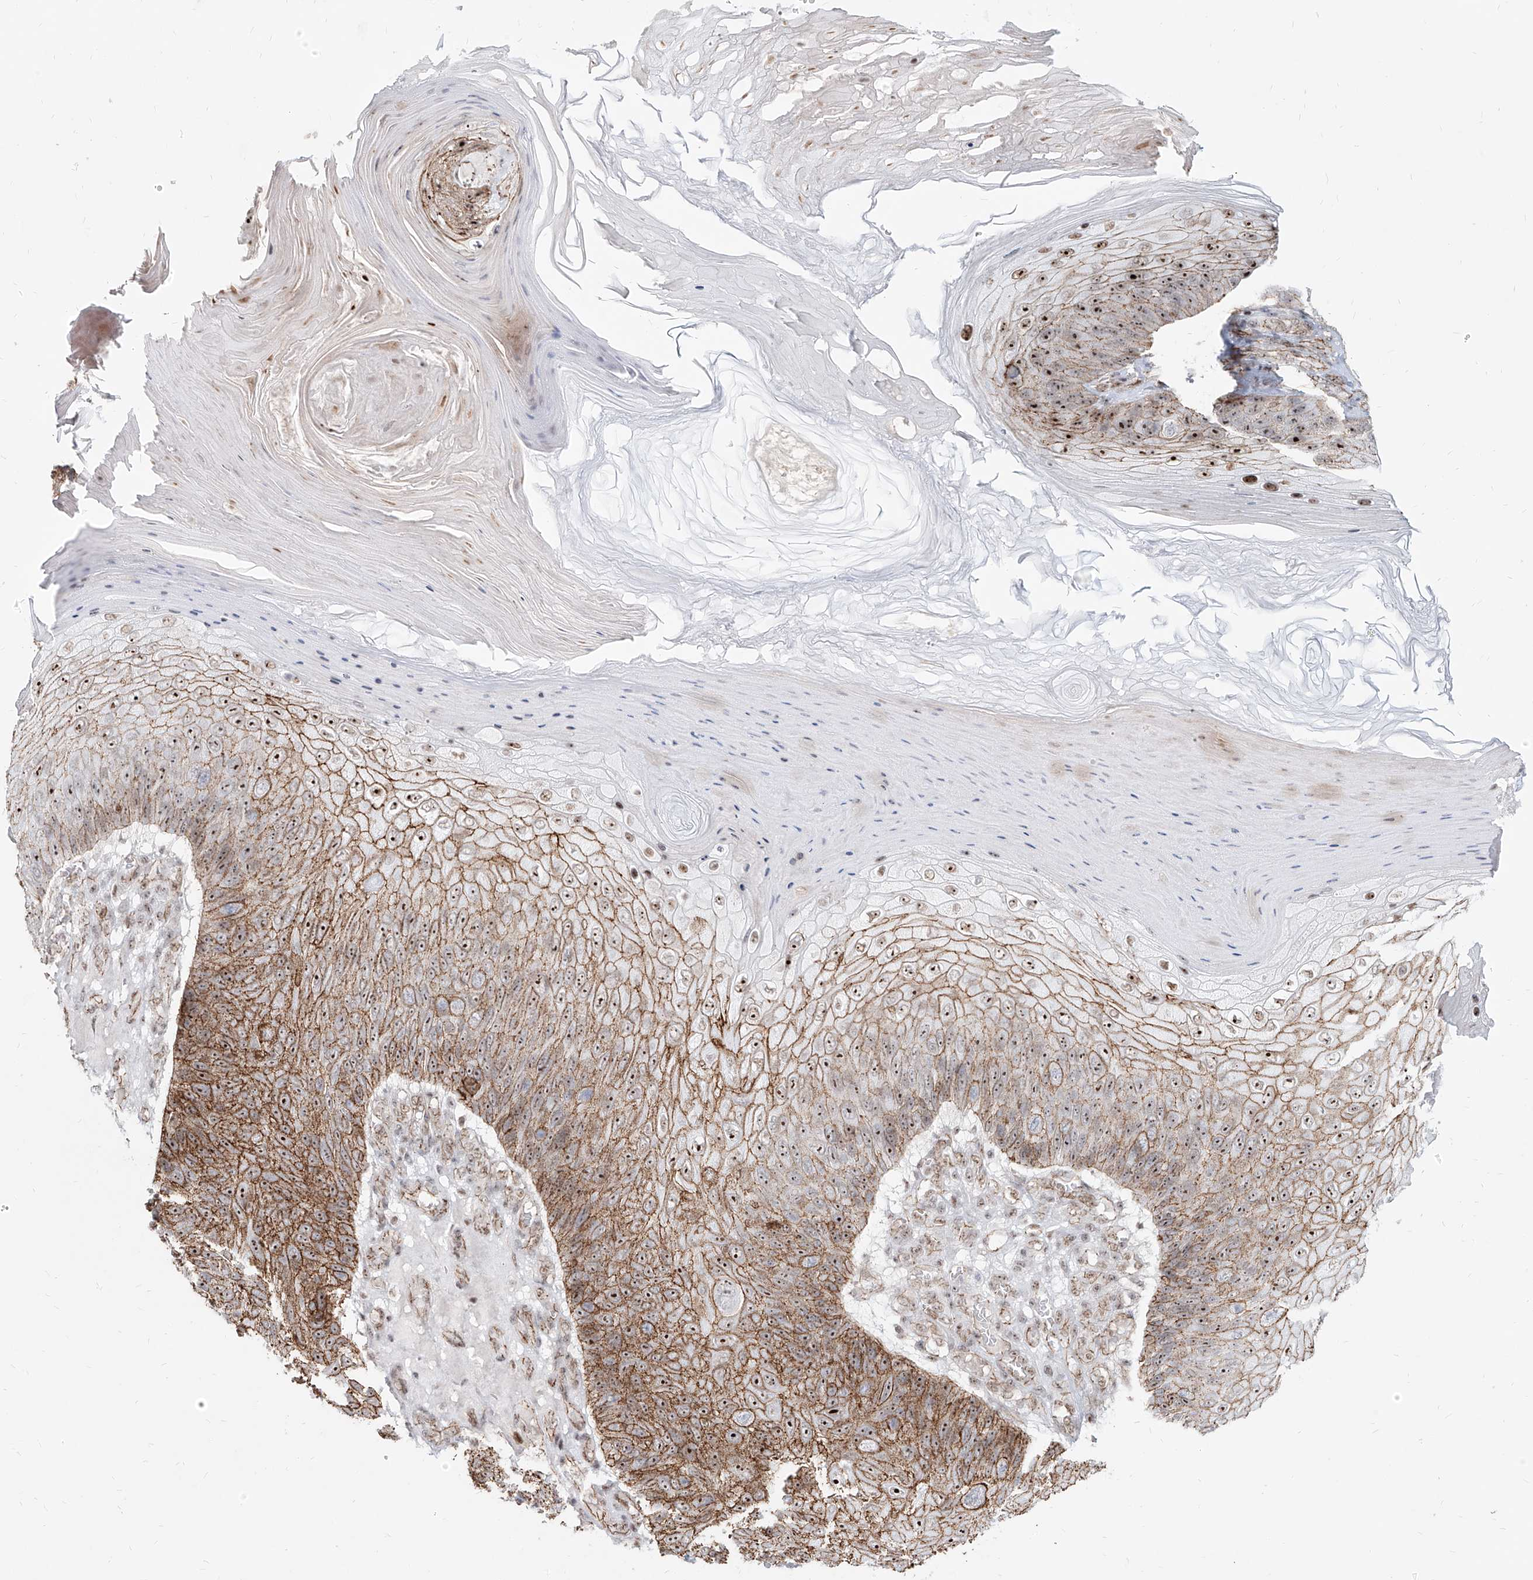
{"staining": {"intensity": "strong", "quantity": ">75%", "location": "cytoplasmic/membranous,nuclear"}, "tissue": "skin cancer", "cell_type": "Tumor cells", "image_type": "cancer", "snomed": [{"axis": "morphology", "description": "Squamous cell carcinoma, NOS"}, {"axis": "topography", "description": "Skin"}], "caption": "Skin cancer (squamous cell carcinoma) was stained to show a protein in brown. There is high levels of strong cytoplasmic/membranous and nuclear expression in approximately >75% of tumor cells.", "gene": "ZNF710", "patient": {"sex": "female", "age": 88}}